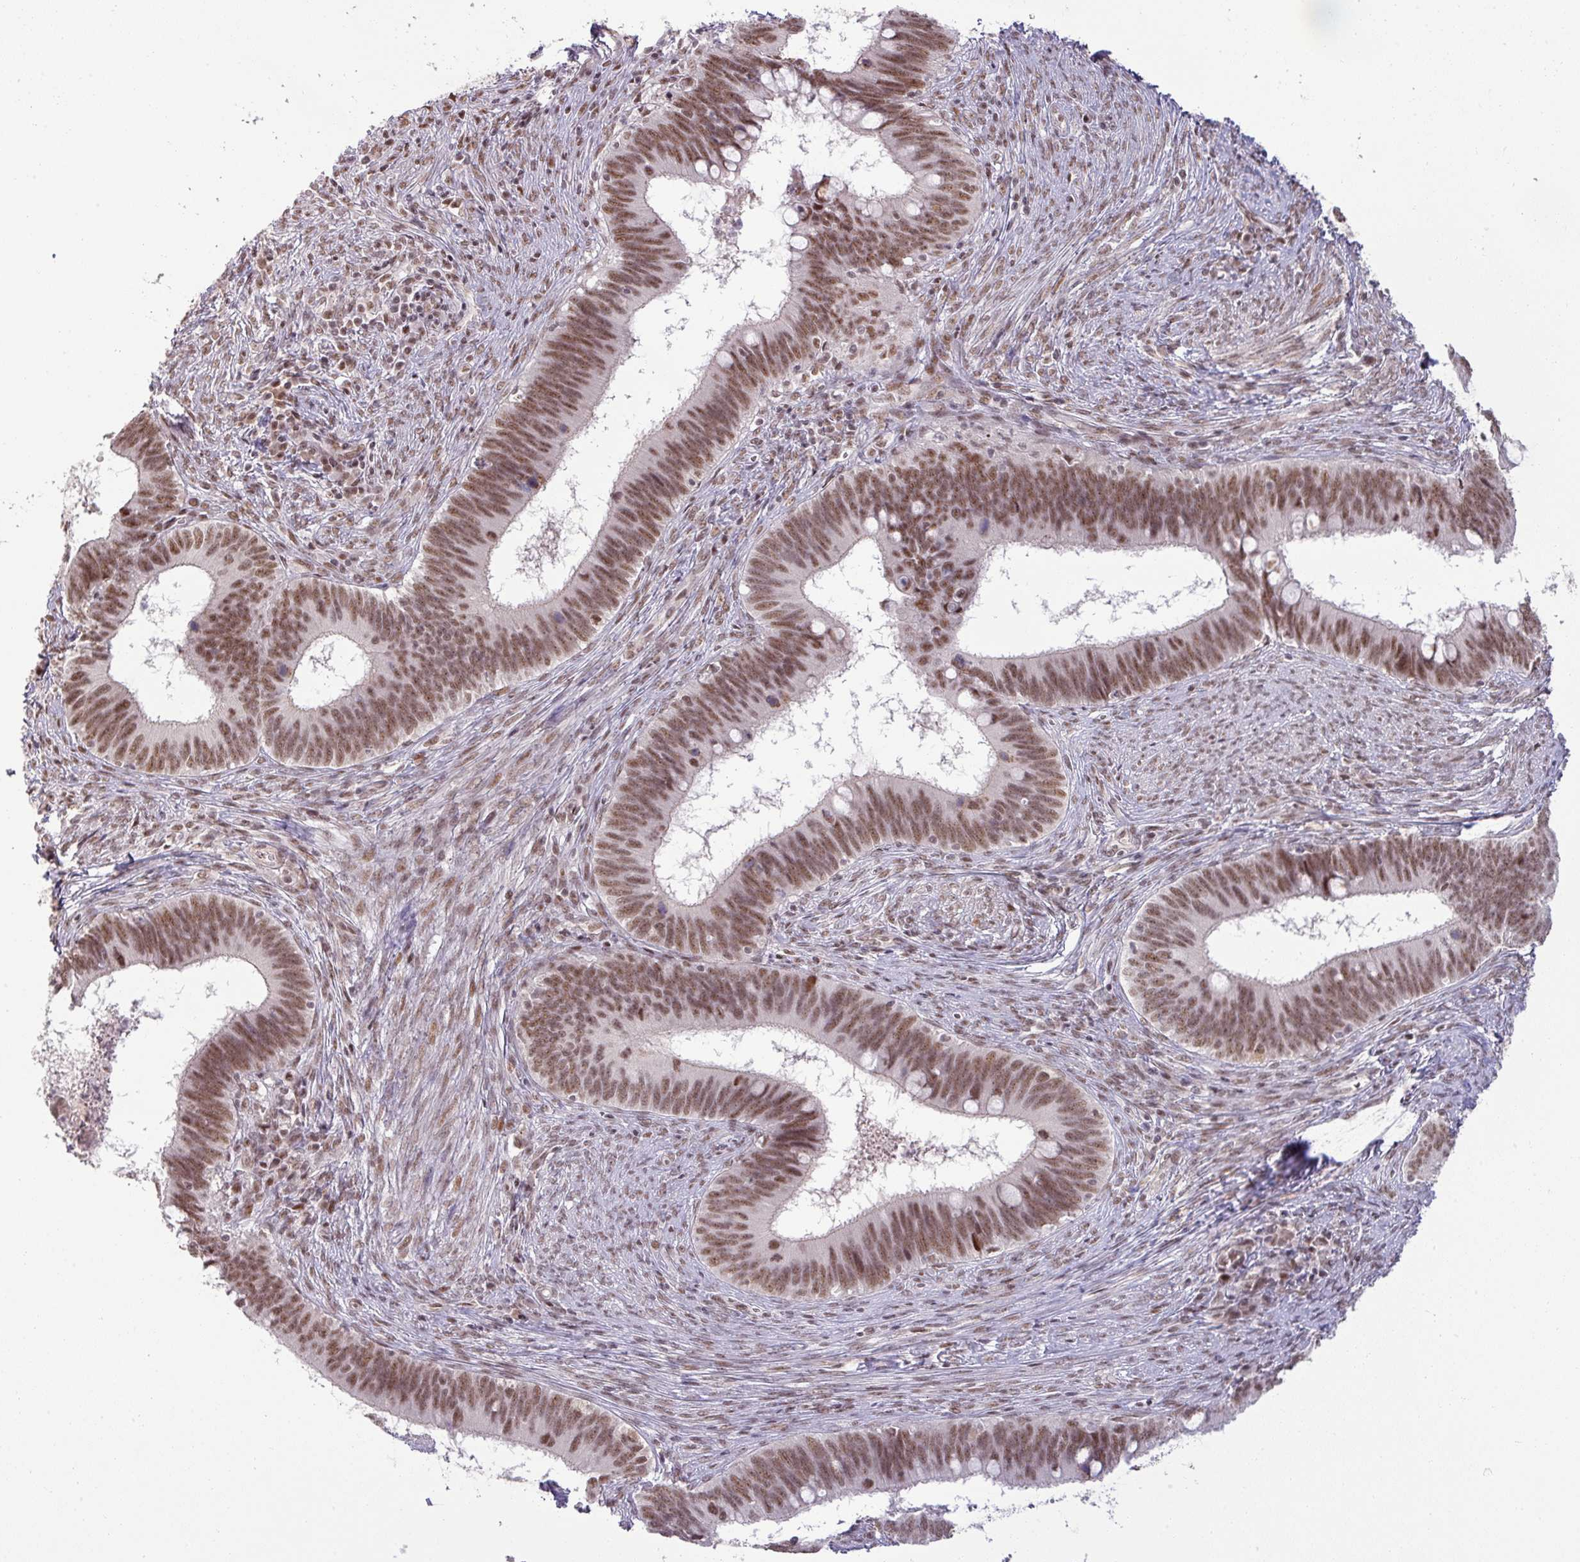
{"staining": {"intensity": "moderate", "quantity": ">75%", "location": "nuclear"}, "tissue": "cervical cancer", "cell_type": "Tumor cells", "image_type": "cancer", "snomed": [{"axis": "morphology", "description": "Adenocarcinoma, NOS"}, {"axis": "topography", "description": "Cervix"}], "caption": "Immunohistochemistry of human adenocarcinoma (cervical) reveals medium levels of moderate nuclear expression in about >75% of tumor cells.", "gene": "PTPN20", "patient": {"sex": "female", "age": 42}}